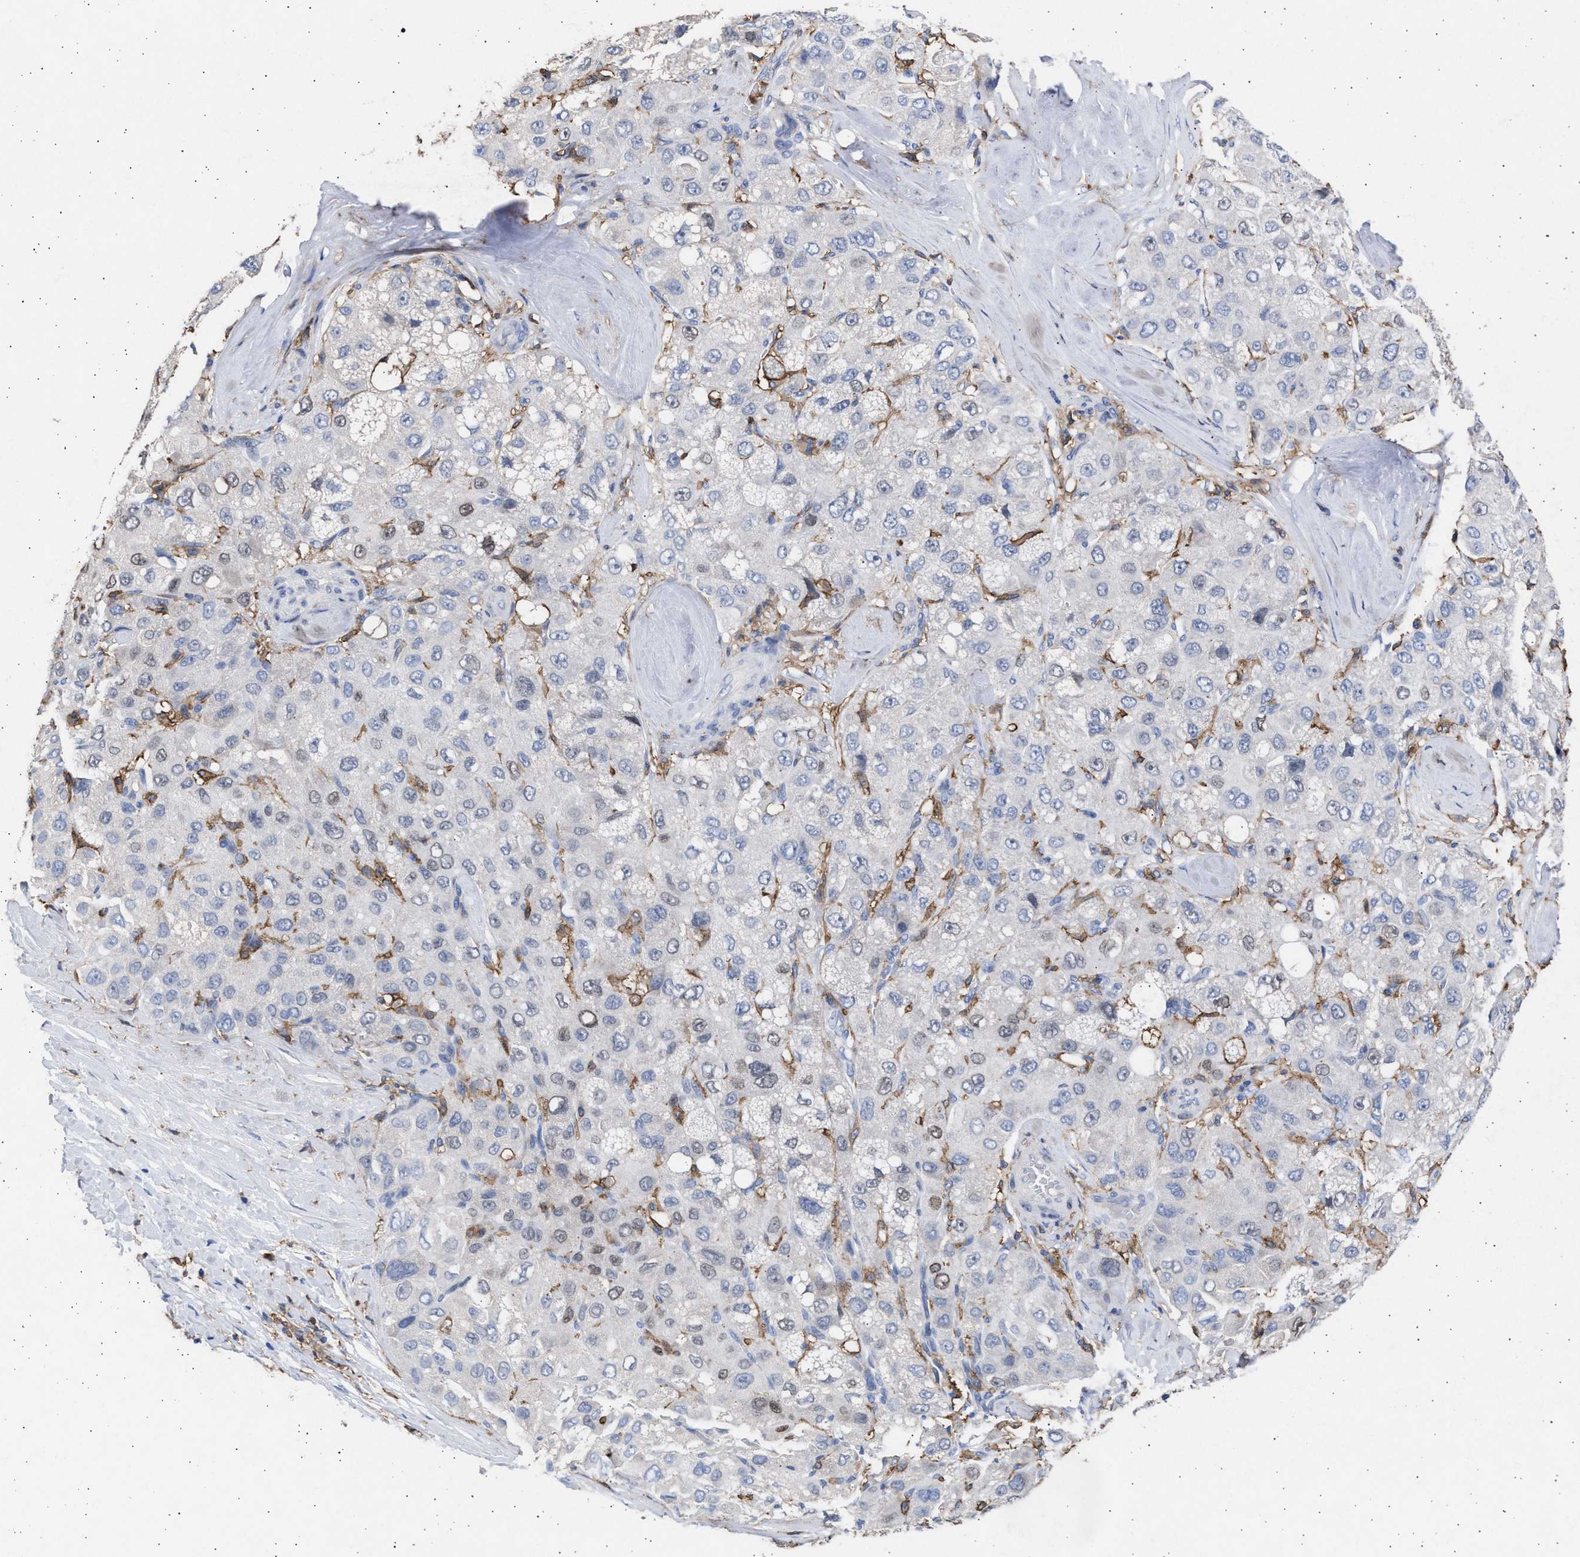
{"staining": {"intensity": "weak", "quantity": "<25%", "location": "nuclear"}, "tissue": "liver cancer", "cell_type": "Tumor cells", "image_type": "cancer", "snomed": [{"axis": "morphology", "description": "Carcinoma, Hepatocellular, NOS"}, {"axis": "topography", "description": "Liver"}], "caption": "The micrograph demonstrates no staining of tumor cells in liver cancer (hepatocellular carcinoma).", "gene": "FCER1A", "patient": {"sex": "male", "age": 80}}